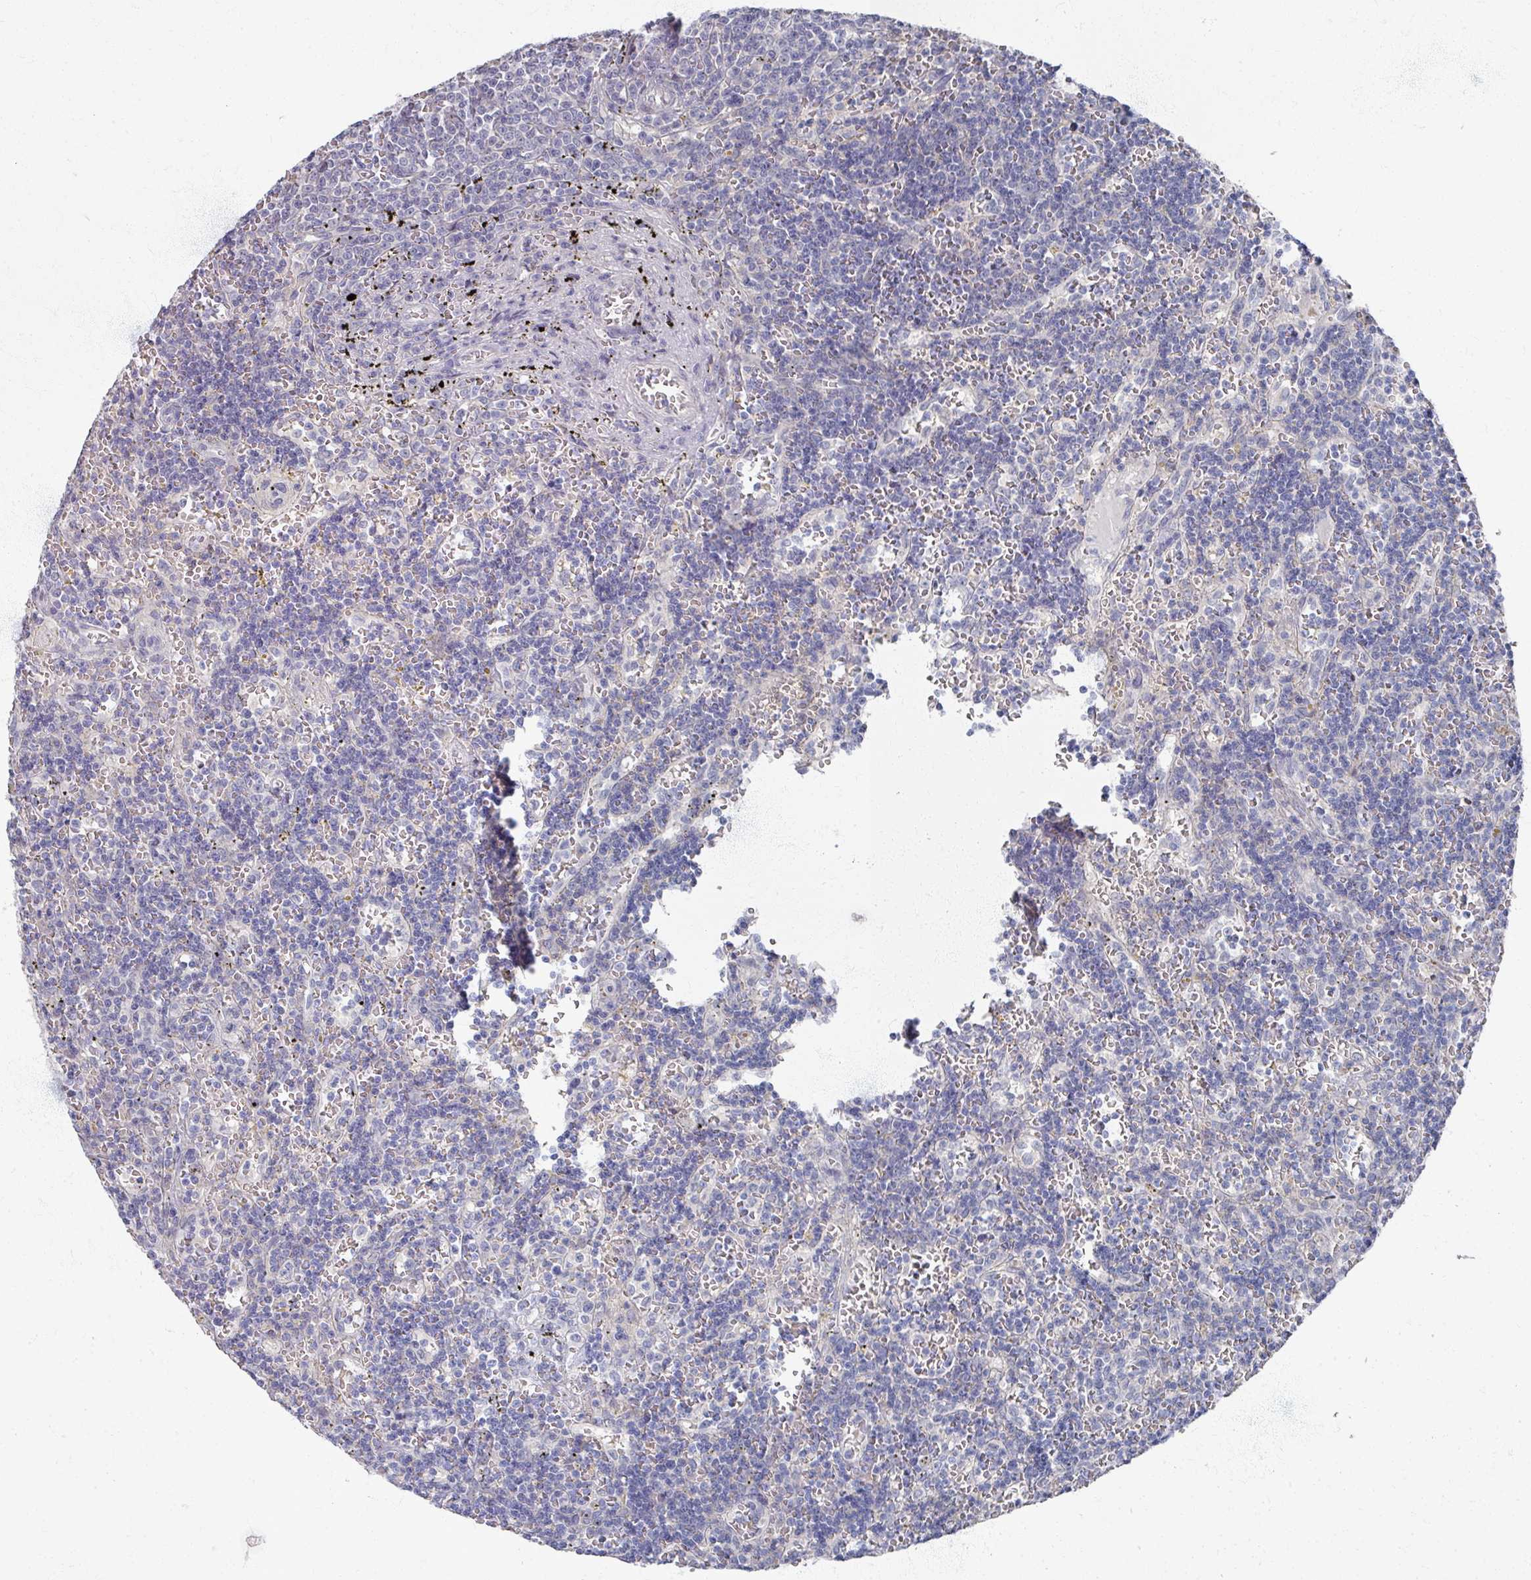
{"staining": {"intensity": "negative", "quantity": "none", "location": "none"}, "tissue": "lymphoma", "cell_type": "Tumor cells", "image_type": "cancer", "snomed": [{"axis": "morphology", "description": "Malignant lymphoma, non-Hodgkin's type, Low grade"}, {"axis": "topography", "description": "Spleen"}], "caption": "Protein analysis of low-grade malignant lymphoma, non-Hodgkin's type demonstrates no significant expression in tumor cells.", "gene": "TTYH3", "patient": {"sex": "male", "age": 60}}